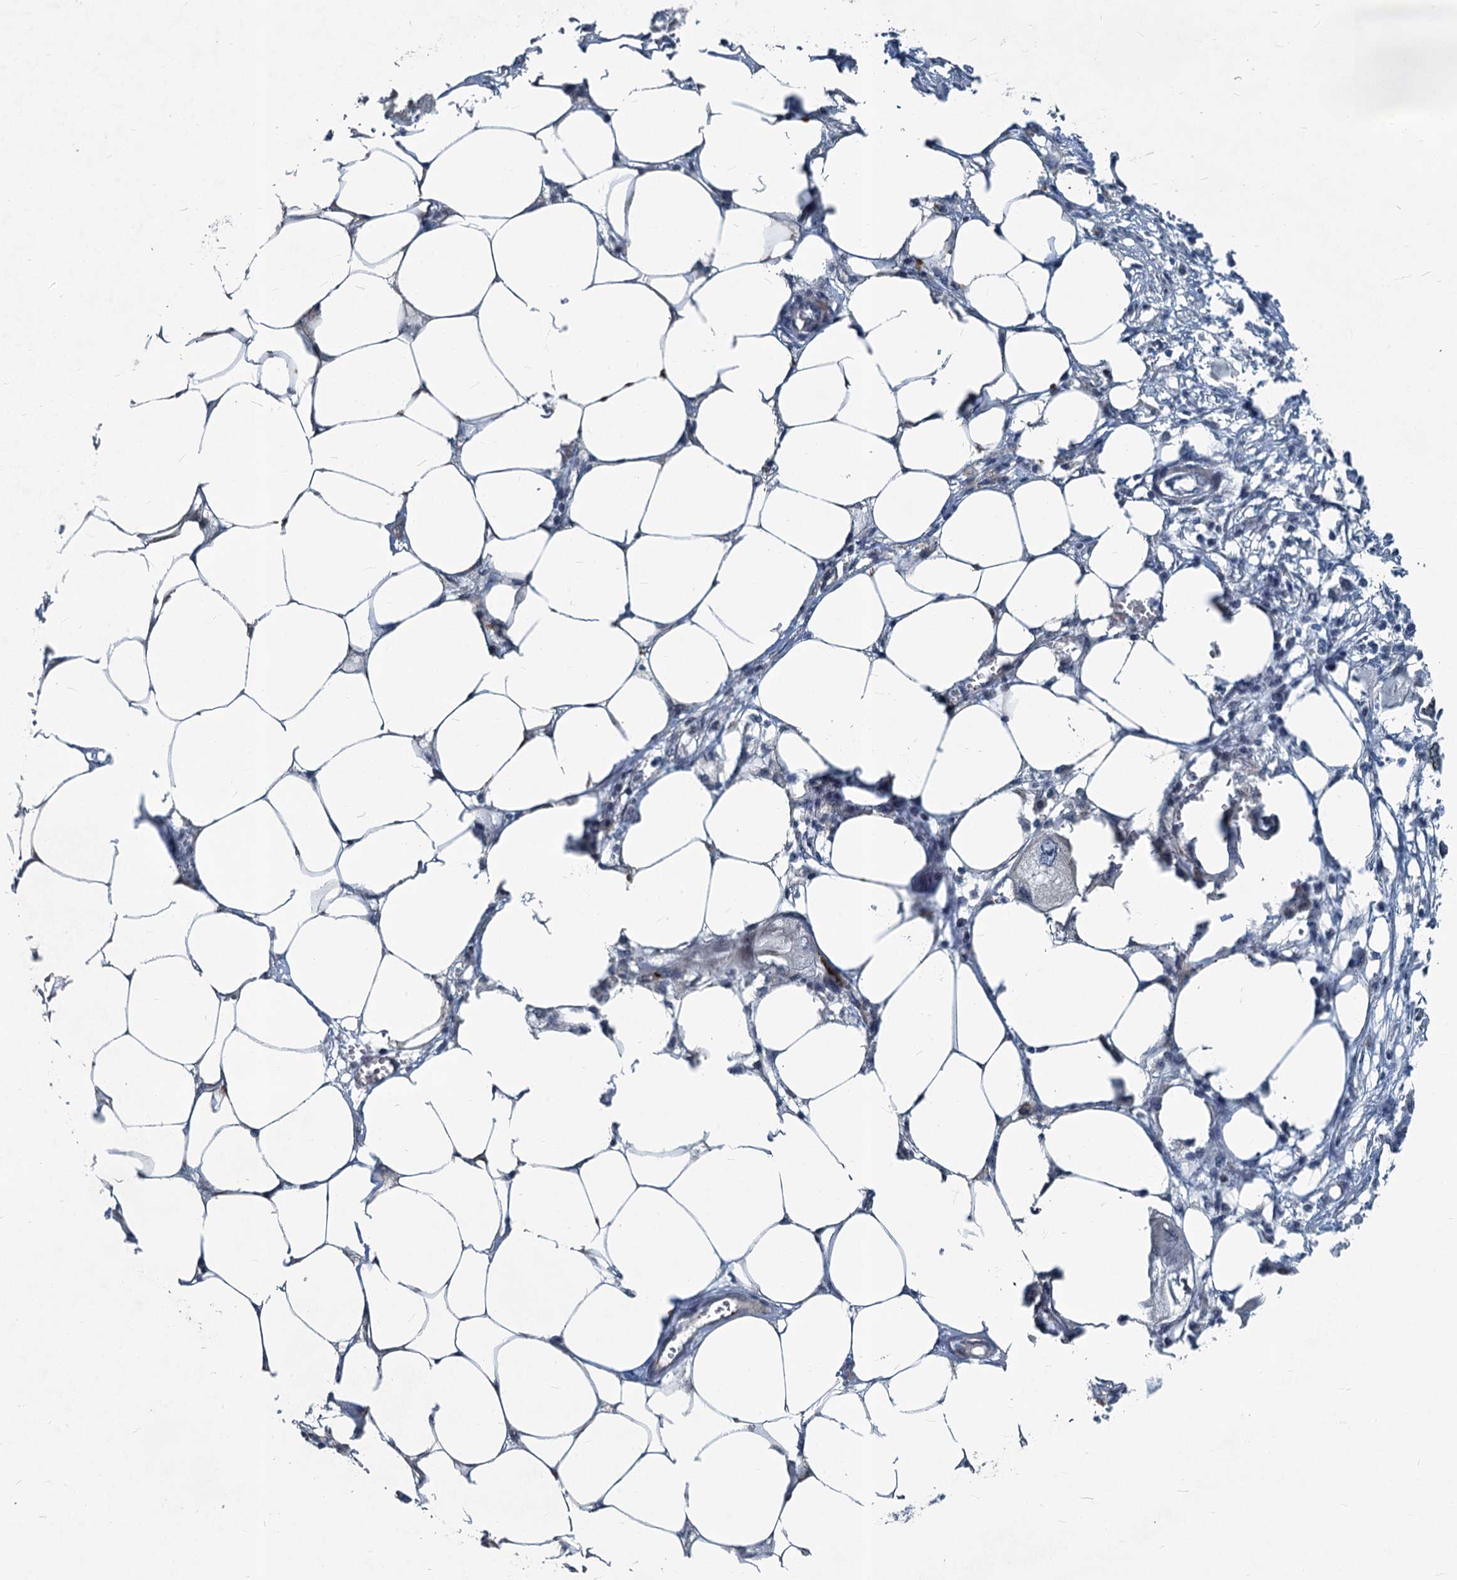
{"staining": {"intensity": "negative", "quantity": "none", "location": "none"}, "tissue": "endometrial cancer", "cell_type": "Tumor cells", "image_type": "cancer", "snomed": [{"axis": "morphology", "description": "Adenocarcinoma, NOS"}, {"axis": "morphology", "description": "Adenocarcinoma, metastatic, NOS"}, {"axis": "topography", "description": "Adipose tissue"}, {"axis": "topography", "description": "Endometrium"}], "caption": "Immunohistochemistry micrograph of endometrial cancer (adenocarcinoma) stained for a protein (brown), which reveals no staining in tumor cells.", "gene": "ASXL3", "patient": {"sex": "female", "age": 67}}